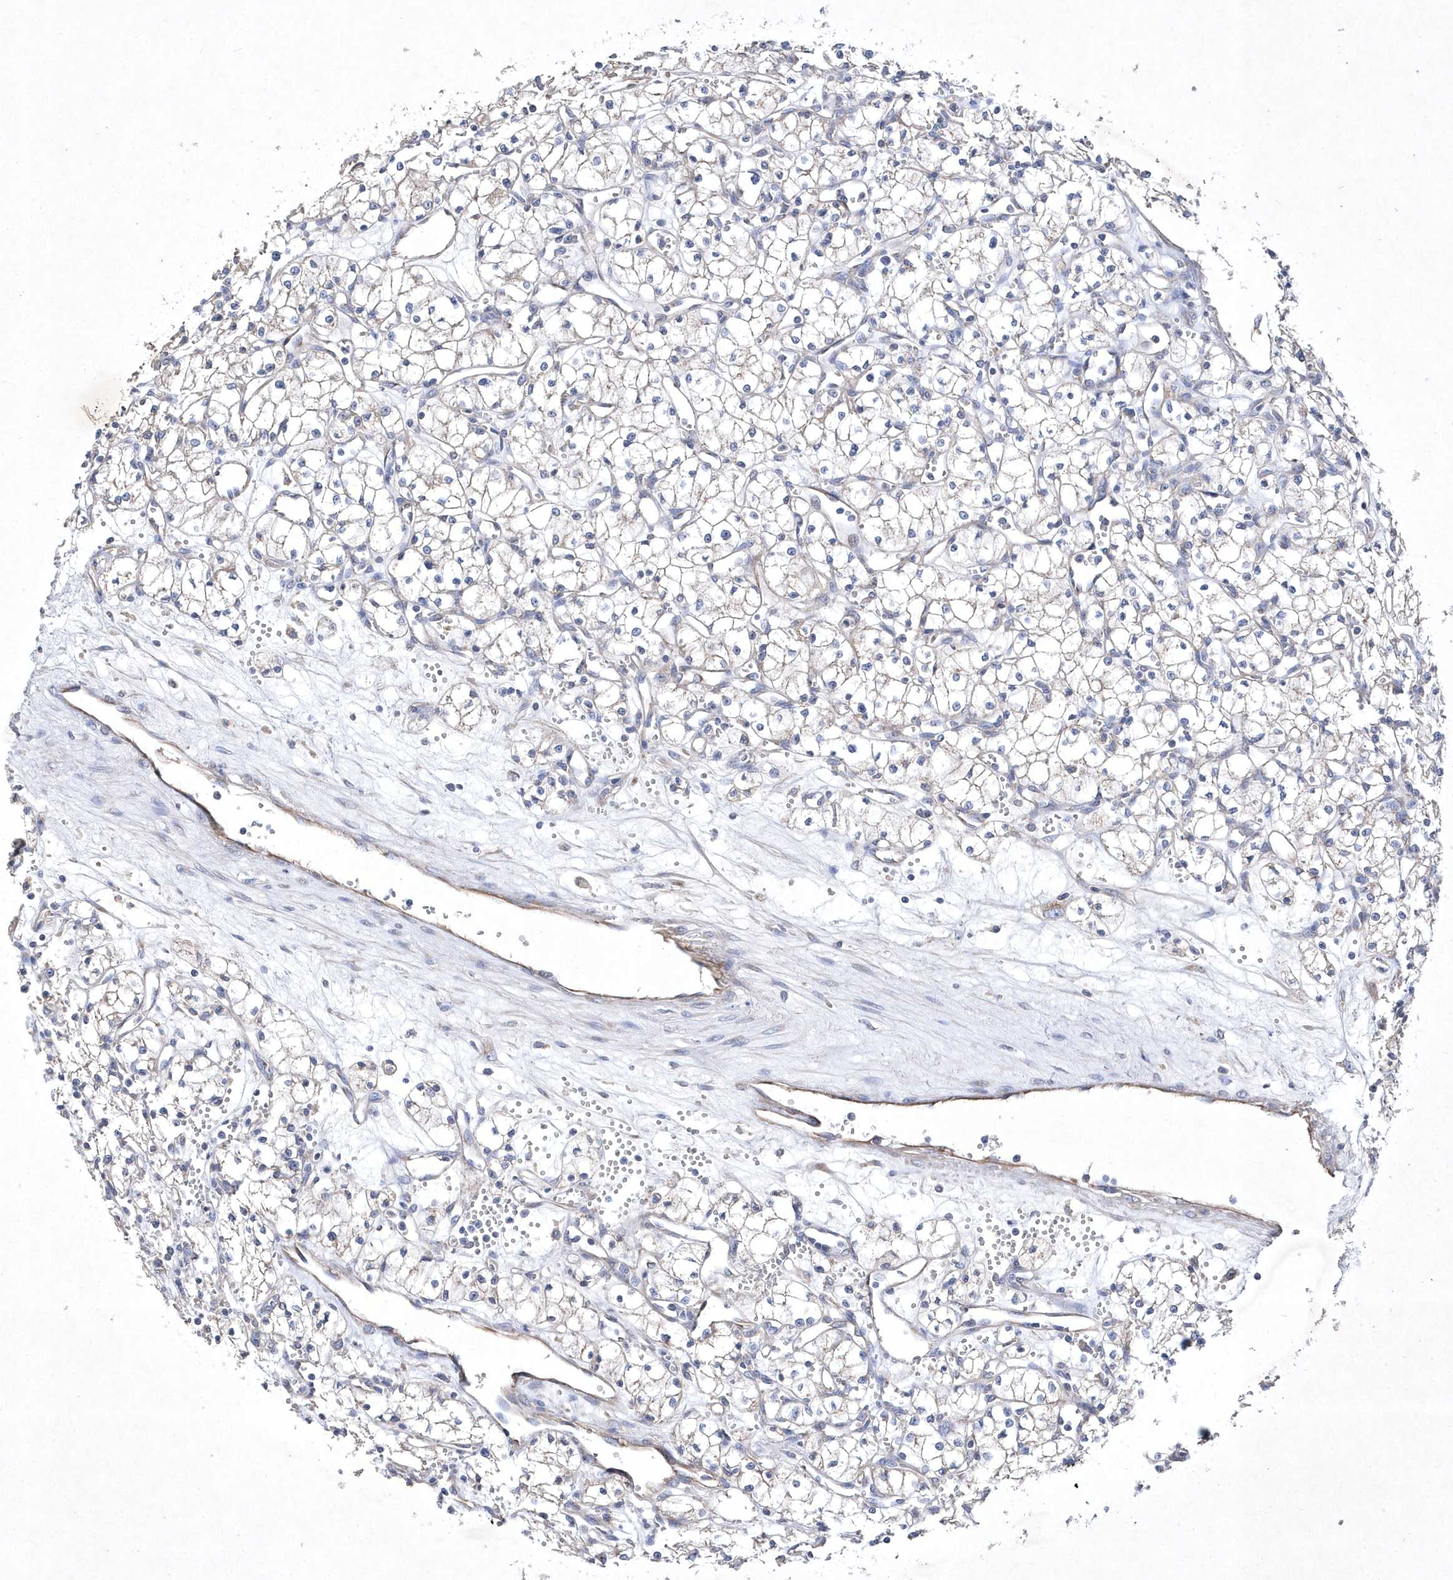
{"staining": {"intensity": "negative", "quantity": "none", "location": "none"}, "tissue": "renal cancer", "cell_type": "Tumor cells", "image_type": "cancer", "snomed": [{"axis": "morphology", "description": "Adenocarcinoma, NOS"}, {"axis": "topography", "description": "Kidney"}], "caption": "An immunohistochemistry (IHC) photomicrograph of renal adenocarcinoma is shown. There is no staining in tumor cells of renal adenocarcinoma. (DAB (3,3'-diaminobenzidine) immunohistochemistry (IHC), high magnification).", "gene": "METTL8", "patient": {"sex": "male", "age": 59}}